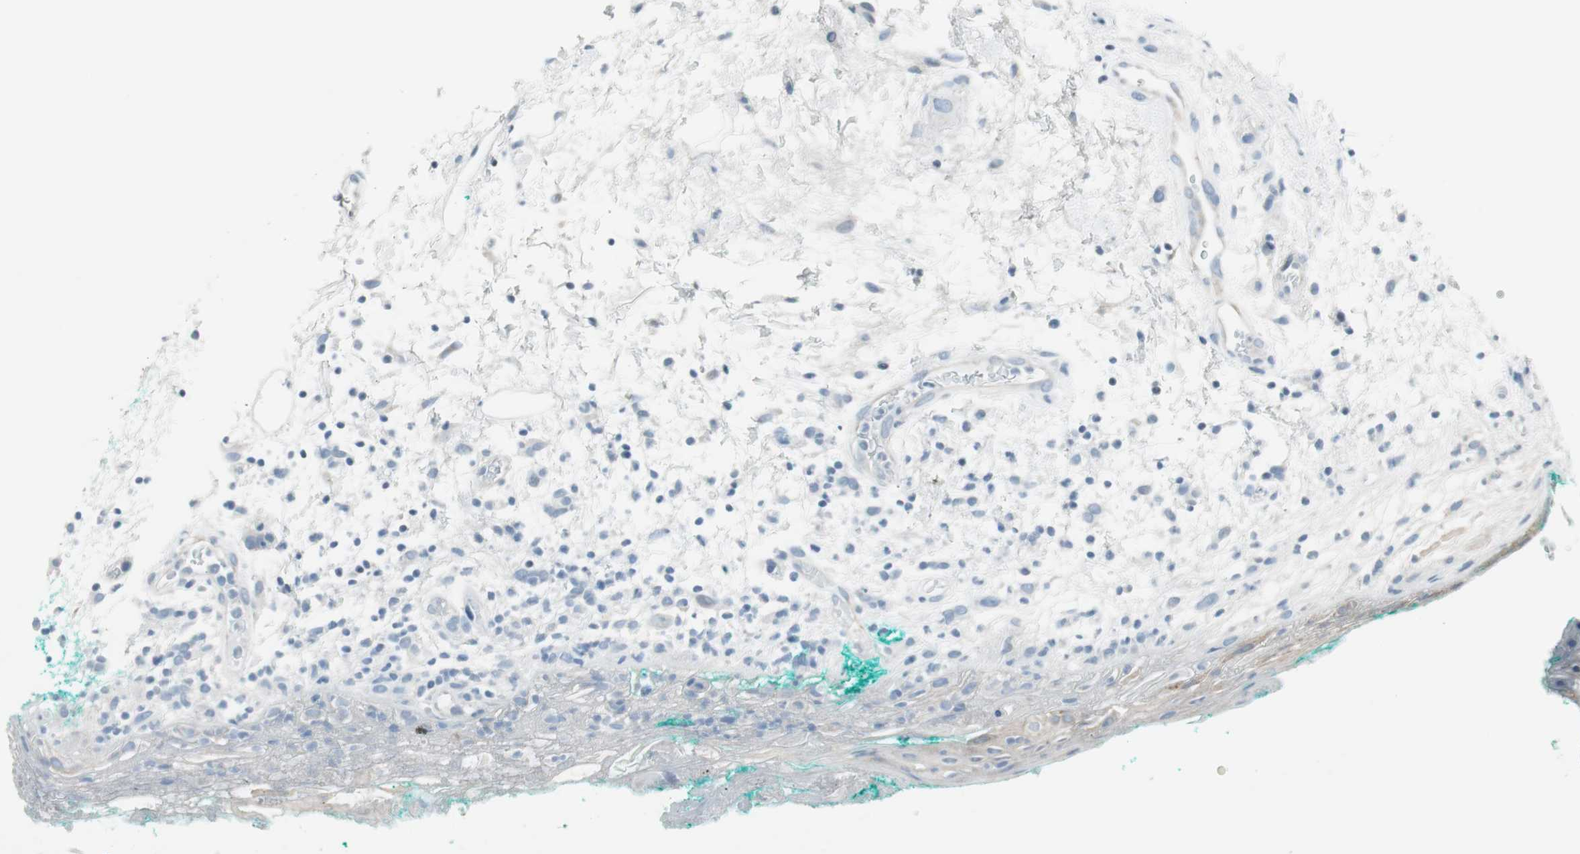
{"staining": {"intensity": "negative", "quantity": "none", "location": "none"}, "tissue": "oral mucosa", "cell_type": "Squamous epithelial cells", "image_type": "normal", "snomed": [{"axis": "morphology", "description": "Normal tissue, NOS"}, {"axis": "topography", "description": "Skeletal muscle"}, {"axis": "topography", "description": "Oral tissue"}, {"axis": "topography", "description": "Peripheral nerve tissue"}], "caption": "This is a micrograph of immunohistochemistry (IHC) staining of benign oral mucosa, which shows no positivity in squamous epithelial cells.", "gene": "AGR2", "patient": {"sex": "female", "age": 84}}